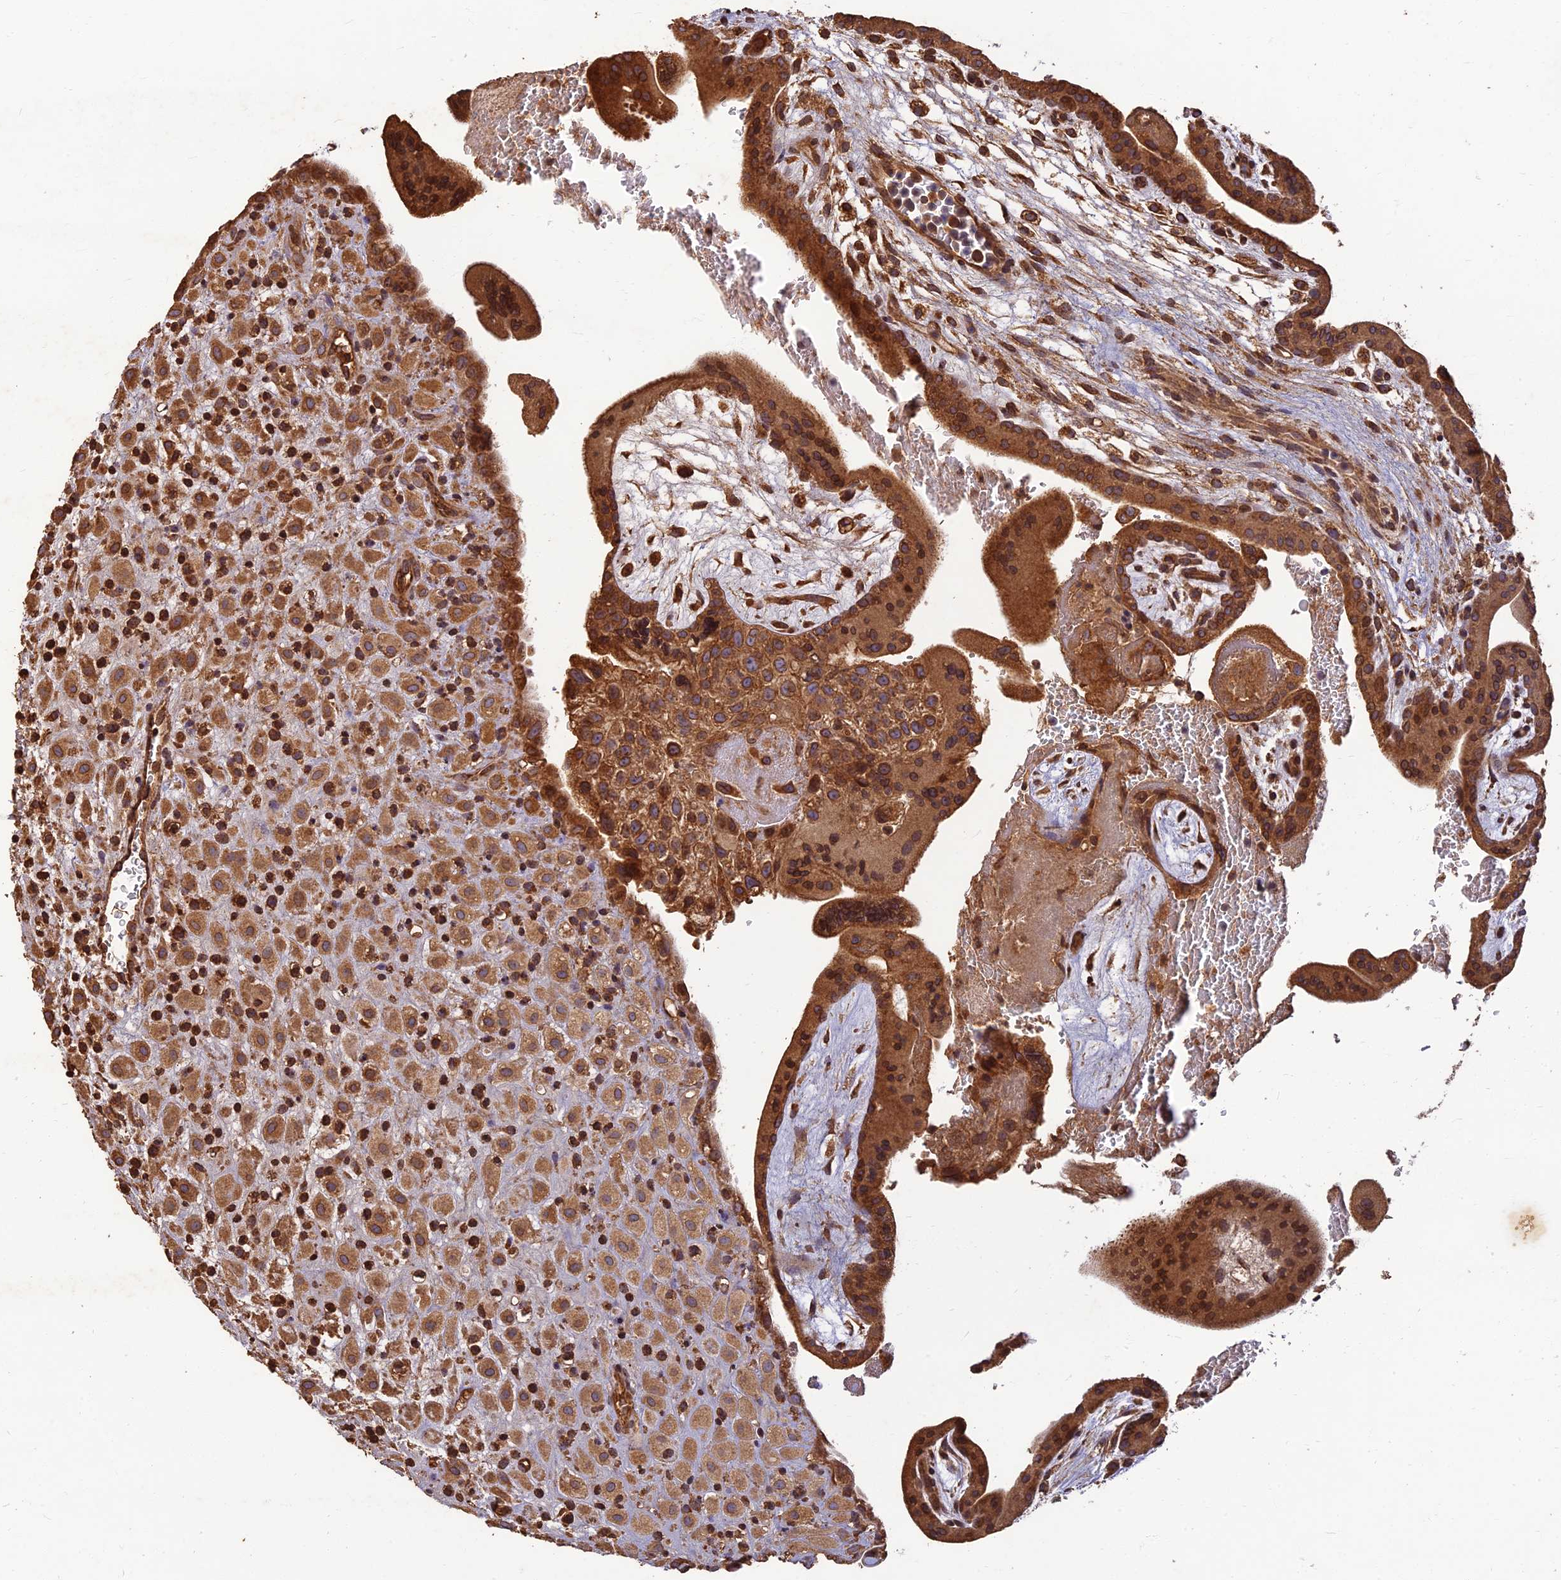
{"staining": {"intensity": "moderate", "quantity": ">75%", "location": "cytoplasmic/membranous"}, "tissue": "placenta", "cell_type": "Decidual cells", "image_type": "normal", "snomed": [{"axis": "morphology", "description": "Normal tissue, NOS"}, {"axis": "topography", "description": "Placenta"}], "caption": "A micrograph of human placenta stained for a protein shows moderate cytoplasmic/membranous brown staining in decidual cells. Nuclei are stained in blue.", "gene": "CORO1C", "patient": {"sex": "female", "age": 35}}